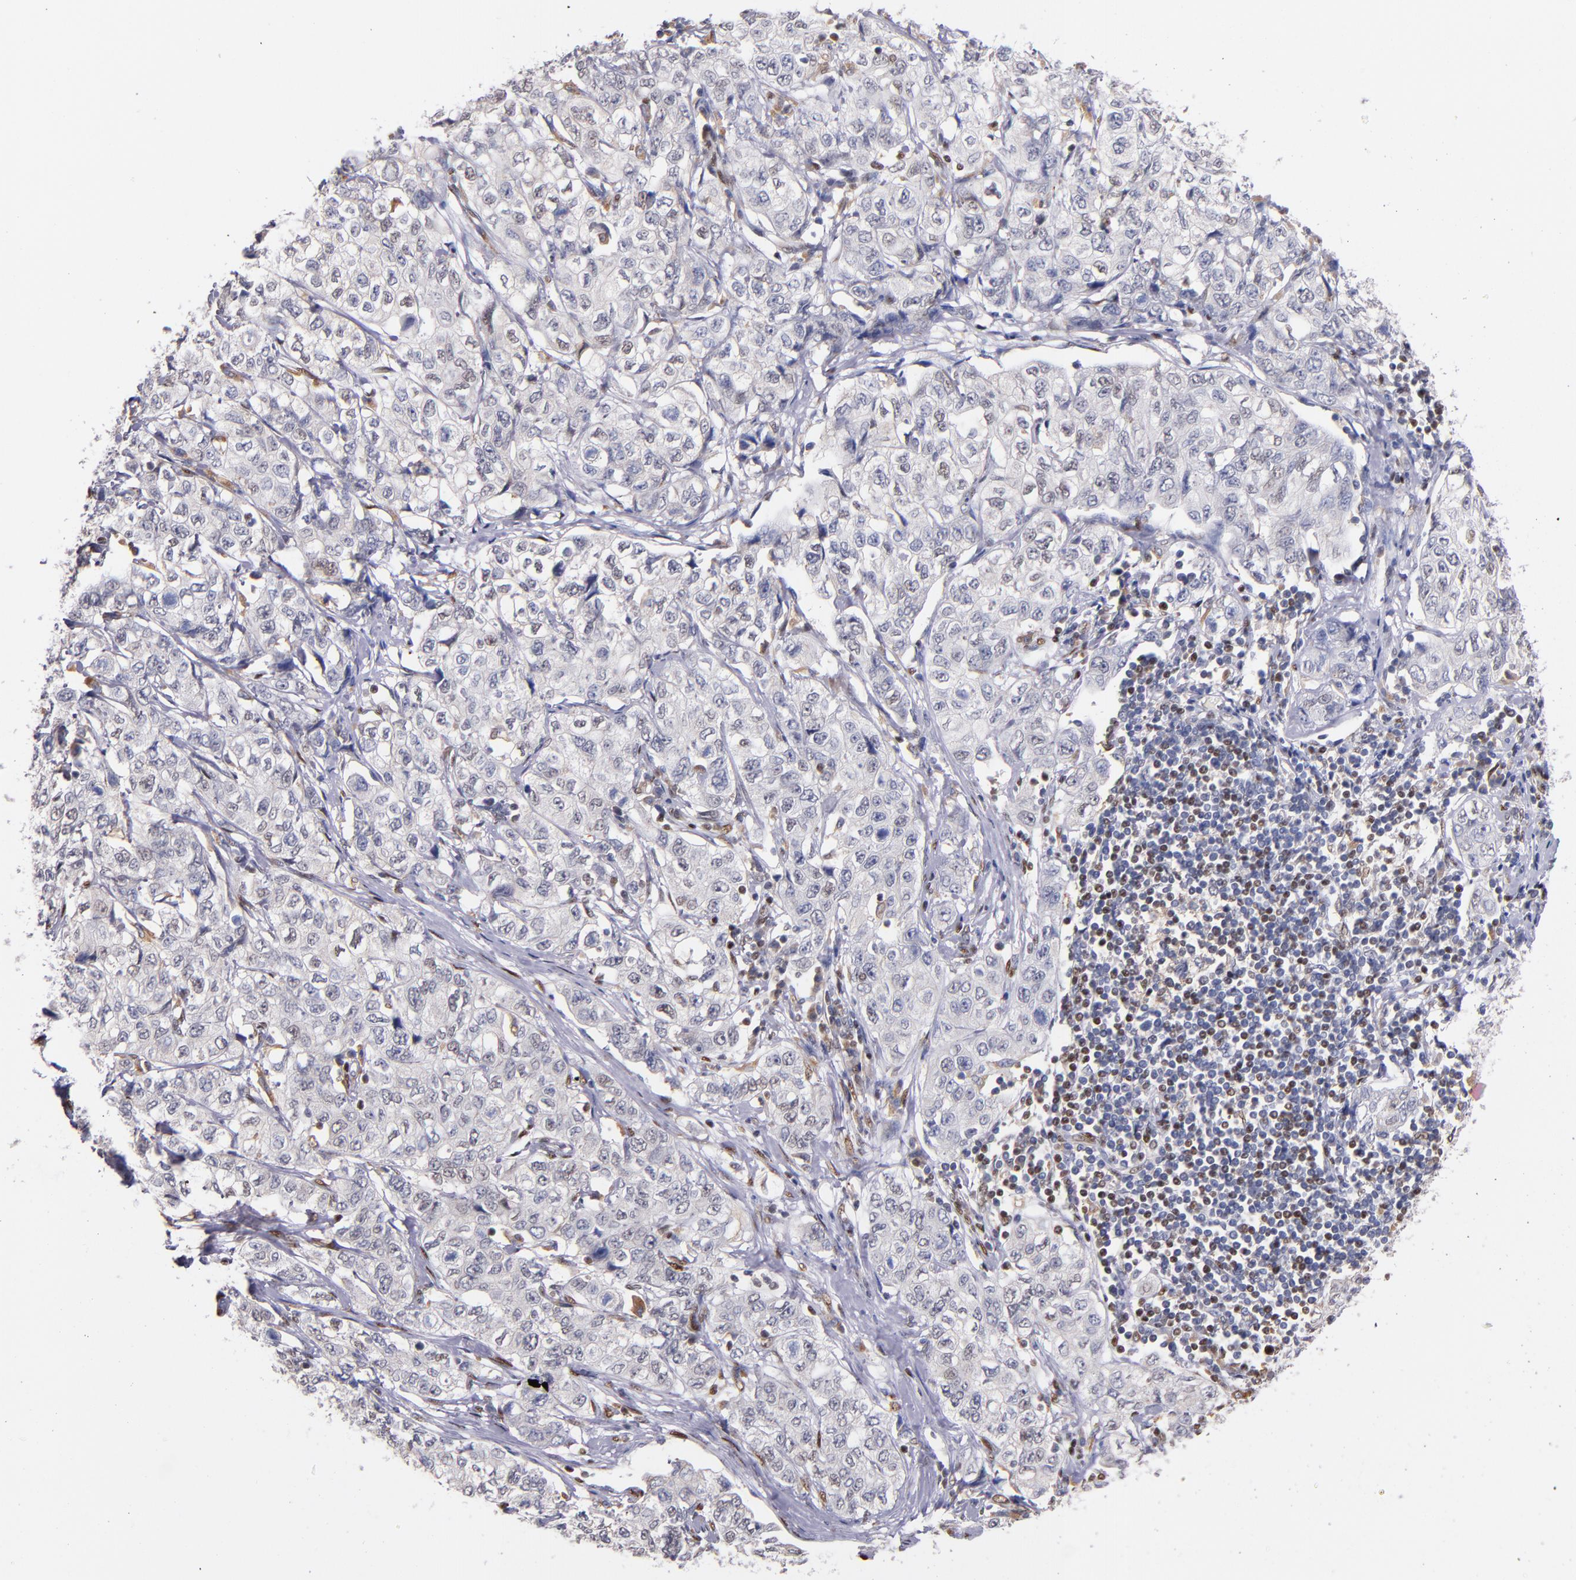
{"staining": {"intensity": "negative", "quantity": "none", "location": "none"}, "tissue": "stomach cancer", "cell_type": "Tumor cells", "image_type": "cancer", "snomed": [{"axis": "morphology", "description": "Adenocarcinoma, NOS"}, {"axis": "topography", "description": "Stomach"}], "caption": "An image of stomach cancer stained for a protein exhibits no brown staining in tumor cells. (IHC, brightfield microscopy, high magnification).", "gene": "SRF", "patient": {"sex": "male", "age": 48}}